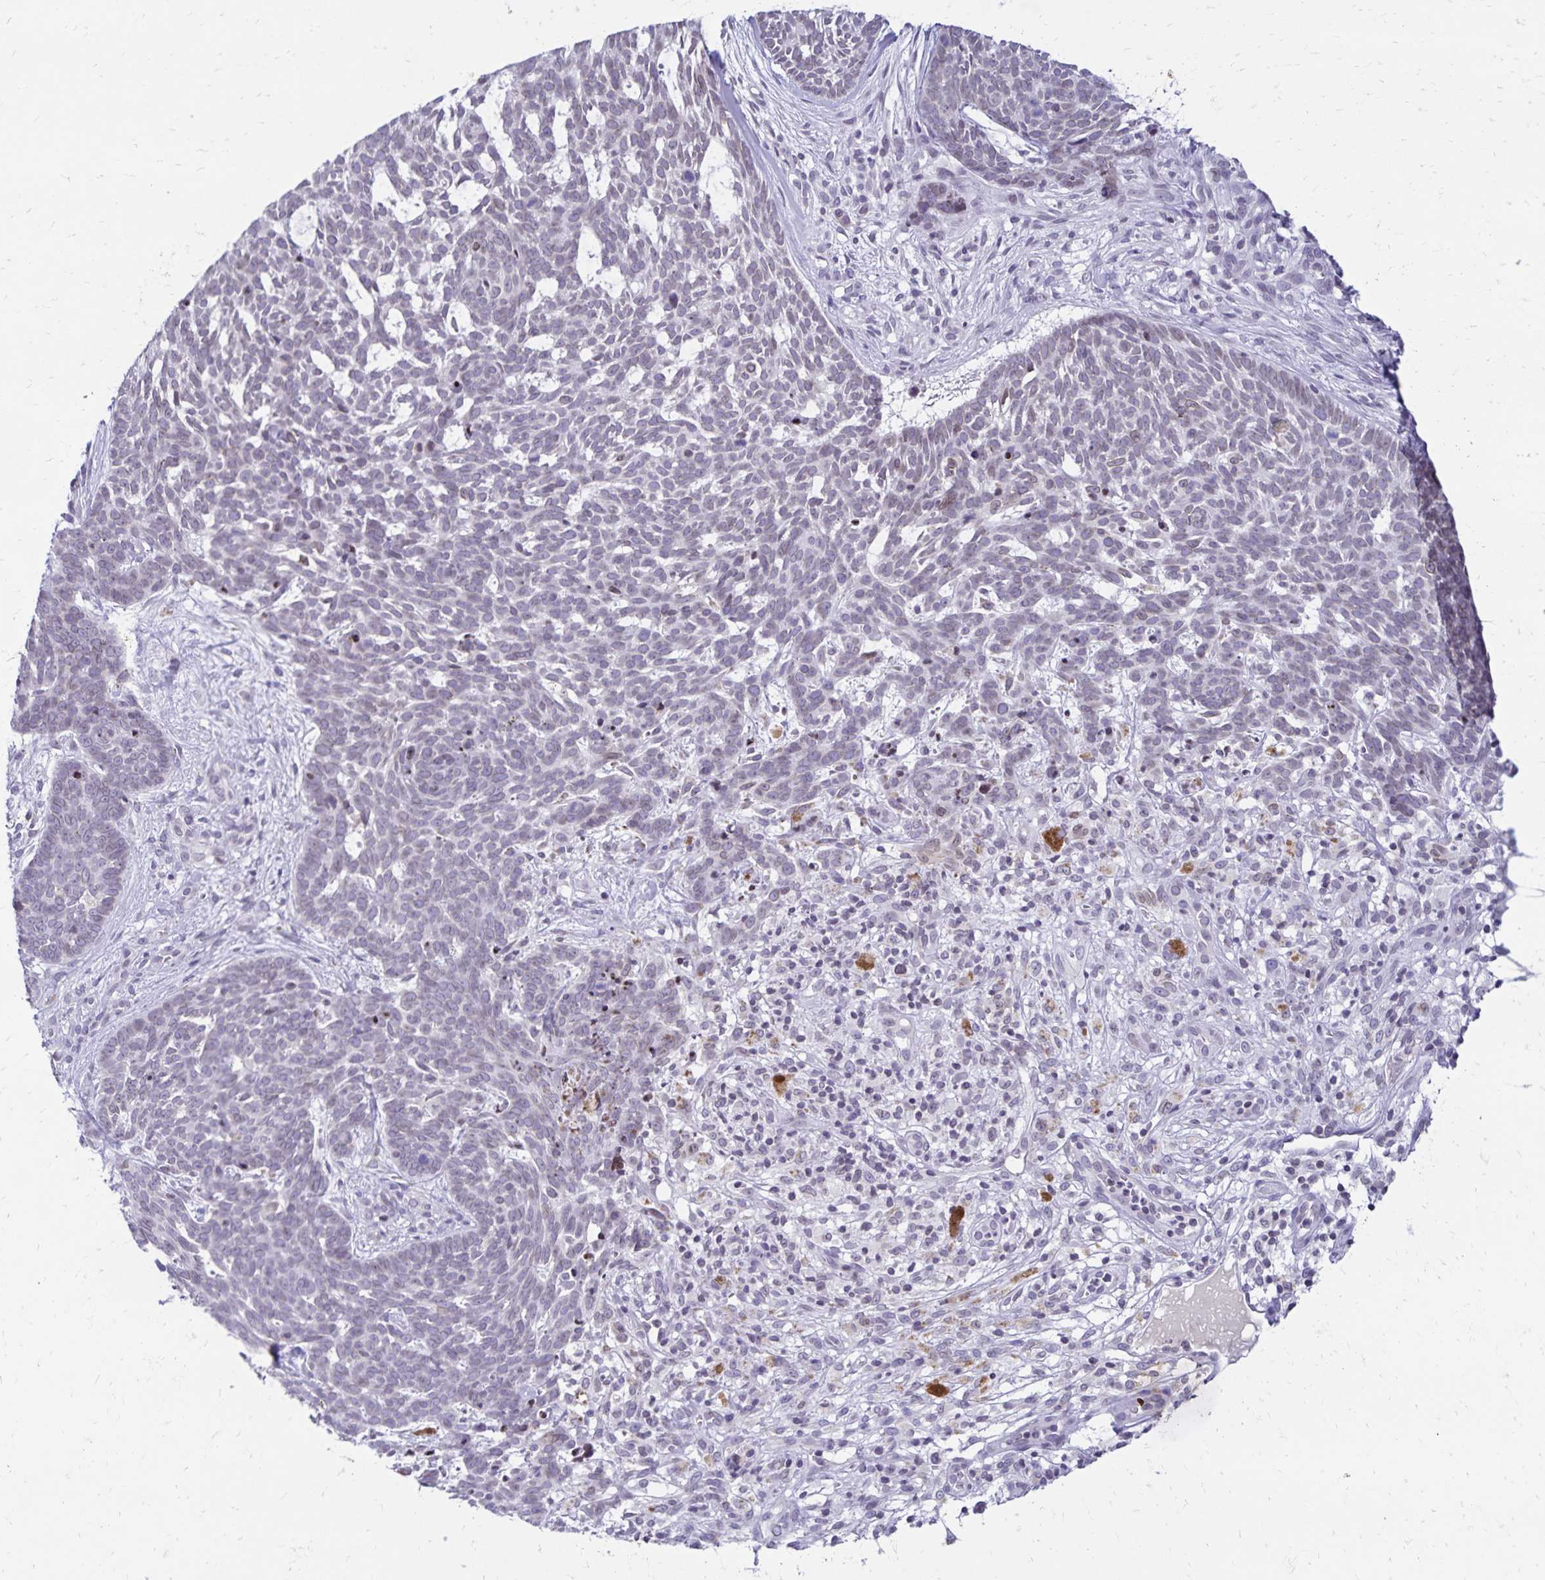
{"staining": {"intensity": "negative", "quantity": "none", "location": "none"}, "tissue": "skin cancer", "cell_type": "Tumor cells", "image_type": "cancer", "snomed": [{"axis": "morphology", "description": "Basal cell carcinoma"}, {"axis": "topography", "description": "Skin"}], "caption": "Photomicrograph shows no protein staining in tumor cells of skin basal cell carcinoma tissue.", "gene": "FAM166C", "patient": {"sex": "female", "age": 78}}